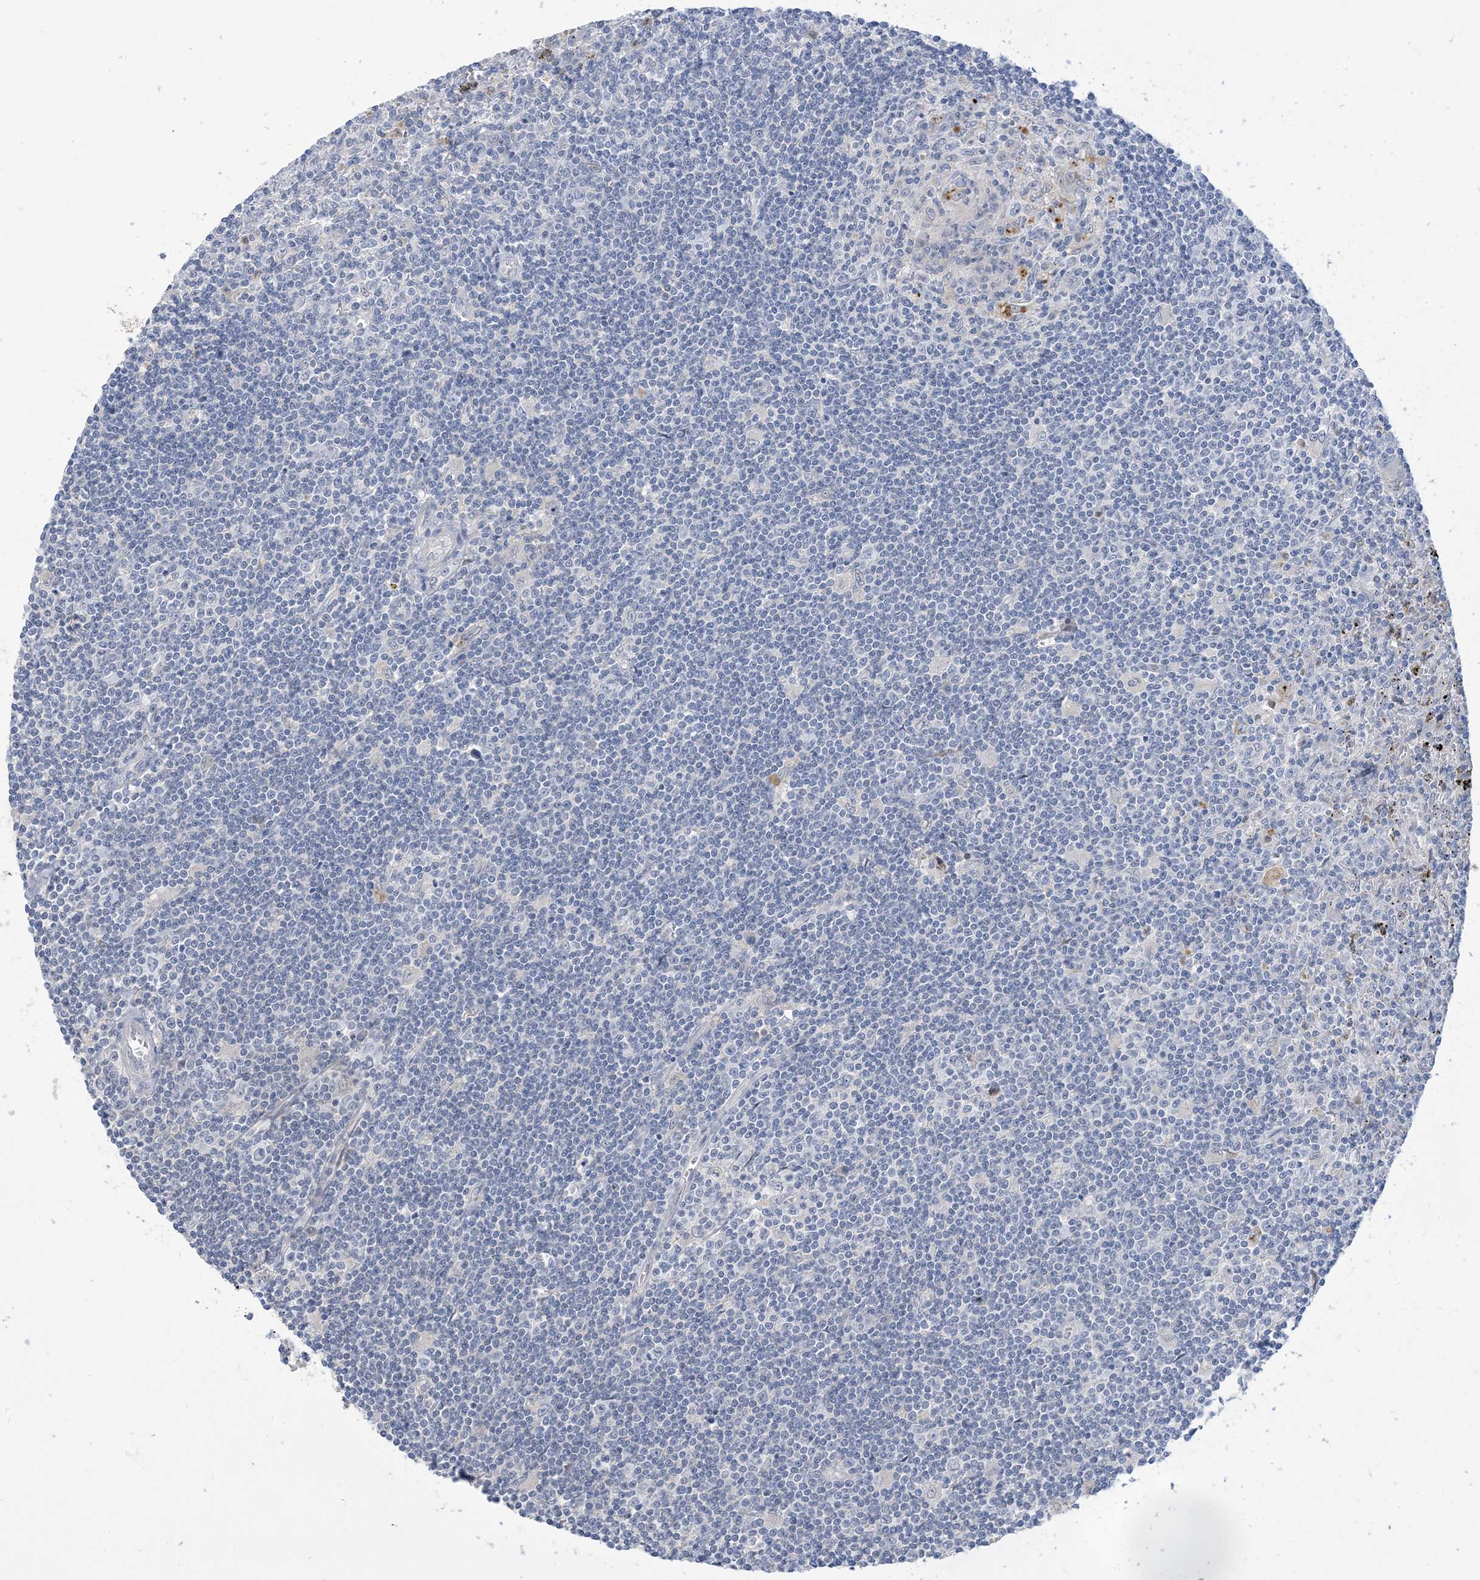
{"staining": {"intensity": "negative", "quantity": "none", "location": "none"}, "tissue": "lymphoma", "cell_type": "Tumor cells", "image_type": "cancer", "snomed": [{"axis": "morphology", "description": "Malignant lymphoma, non-Hodgkin's type, Low grade"}, {"axis": "topography", "description": "Spleen"}], "caption": "High power microscopy image of an immunohistochemistry (IHC) histopathology image of low-grade malignant lymphoma, non-Hodgkin's type, revealing no significant positivity in tumor cells.", "gene": "TTYH1", "patient": {"sex": "male", "age": 76}}